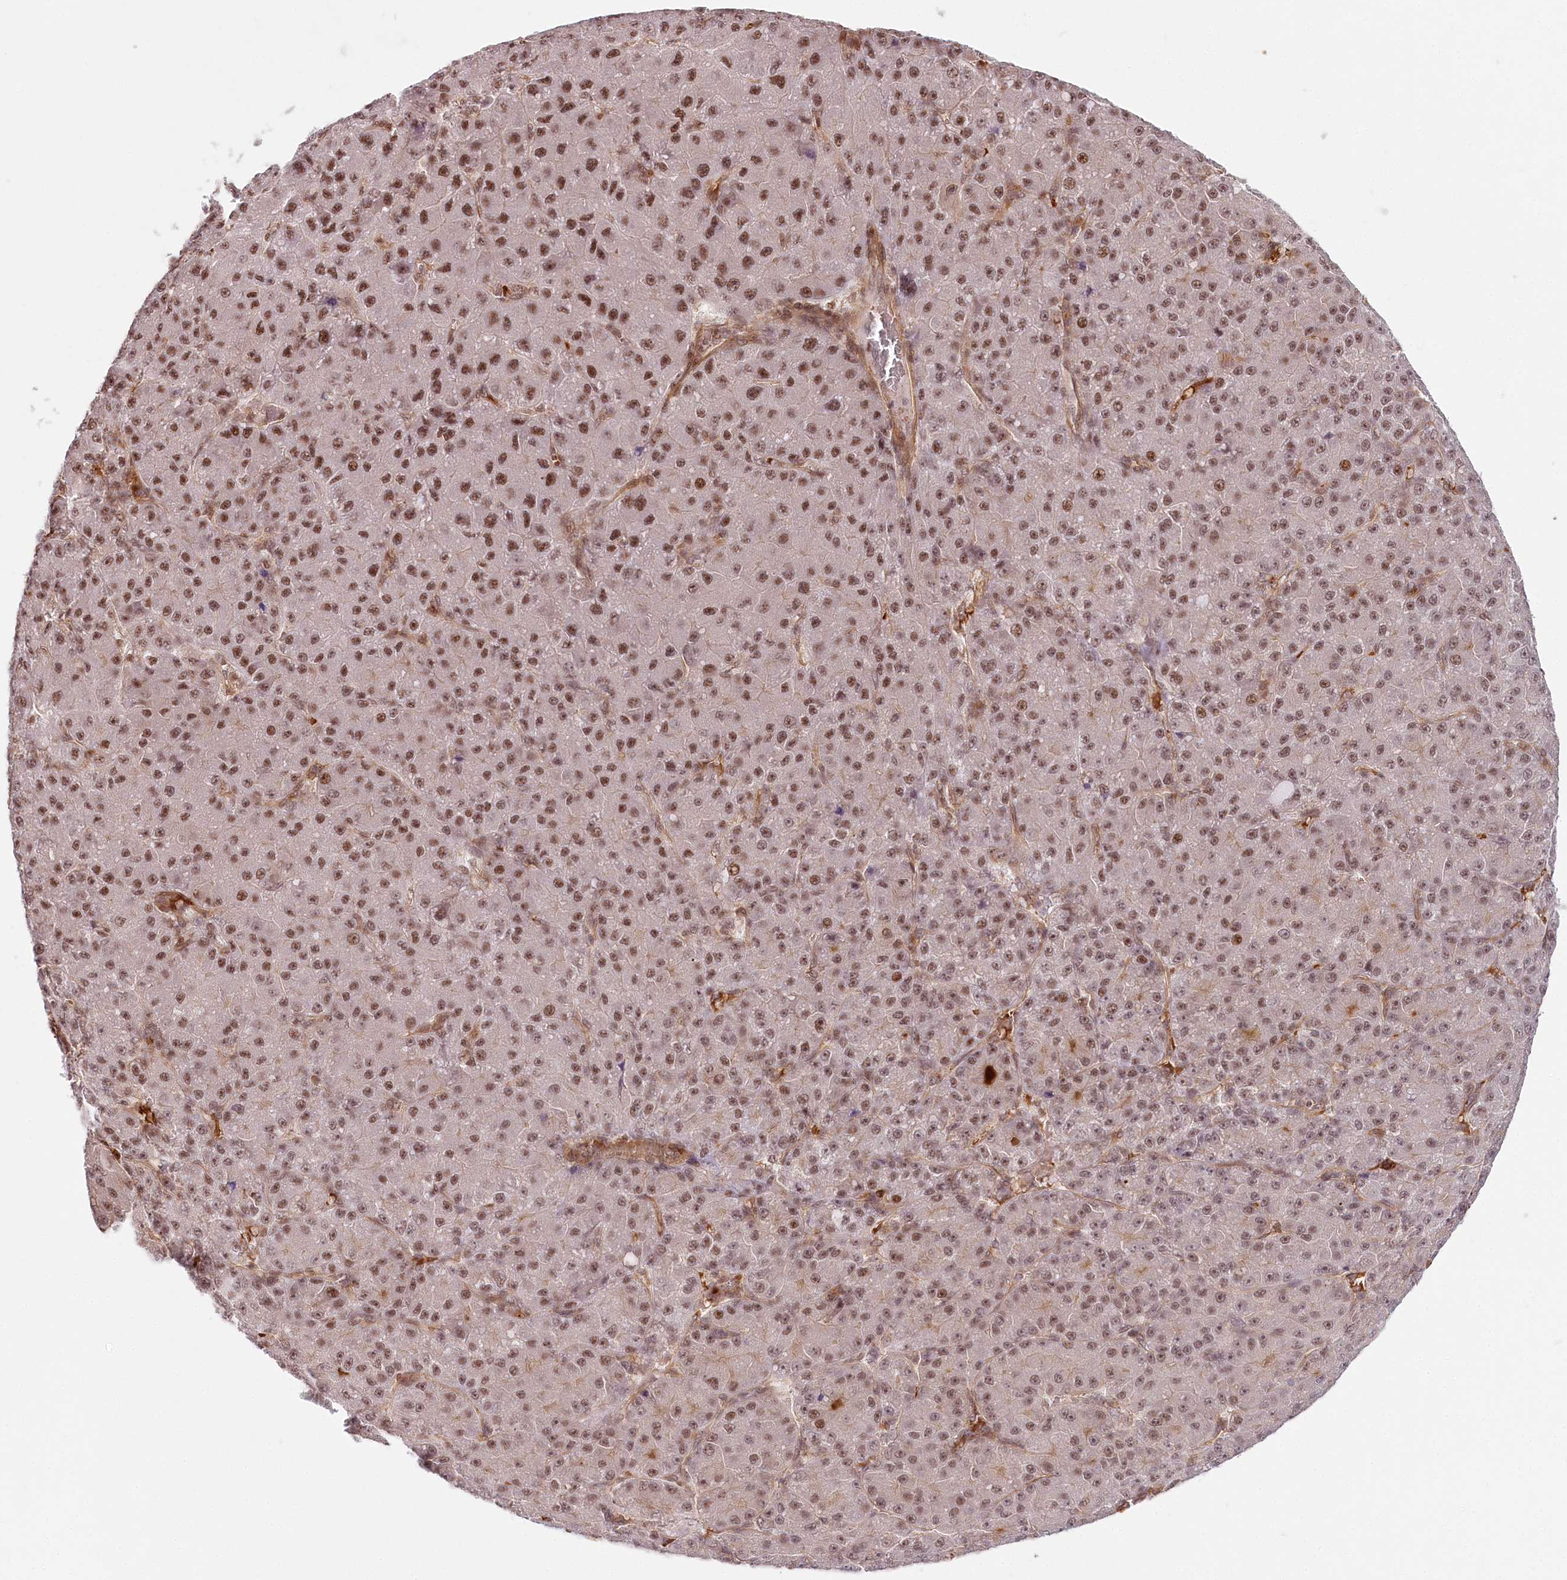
{"staining": {"intensity": "moderate", "quantity": ">75%", "location": "nuclear"}, "tissue": "liver cancer", "cell_type": "Tumor cells", "image_type": "cancer", "snomed": [{"axis": "morphology", "description": "Carcinoma, Hepatocellular, NOS"}, {"axis": "topography", "description": "Liver"}], "caption": "Human liver cancer (hepatocellular carcinoma) stained with a protein marker shows moderate staining in tumor cells.", "gene": "TUBGCP2", "patient": {"sex": "male", "age": 67}}